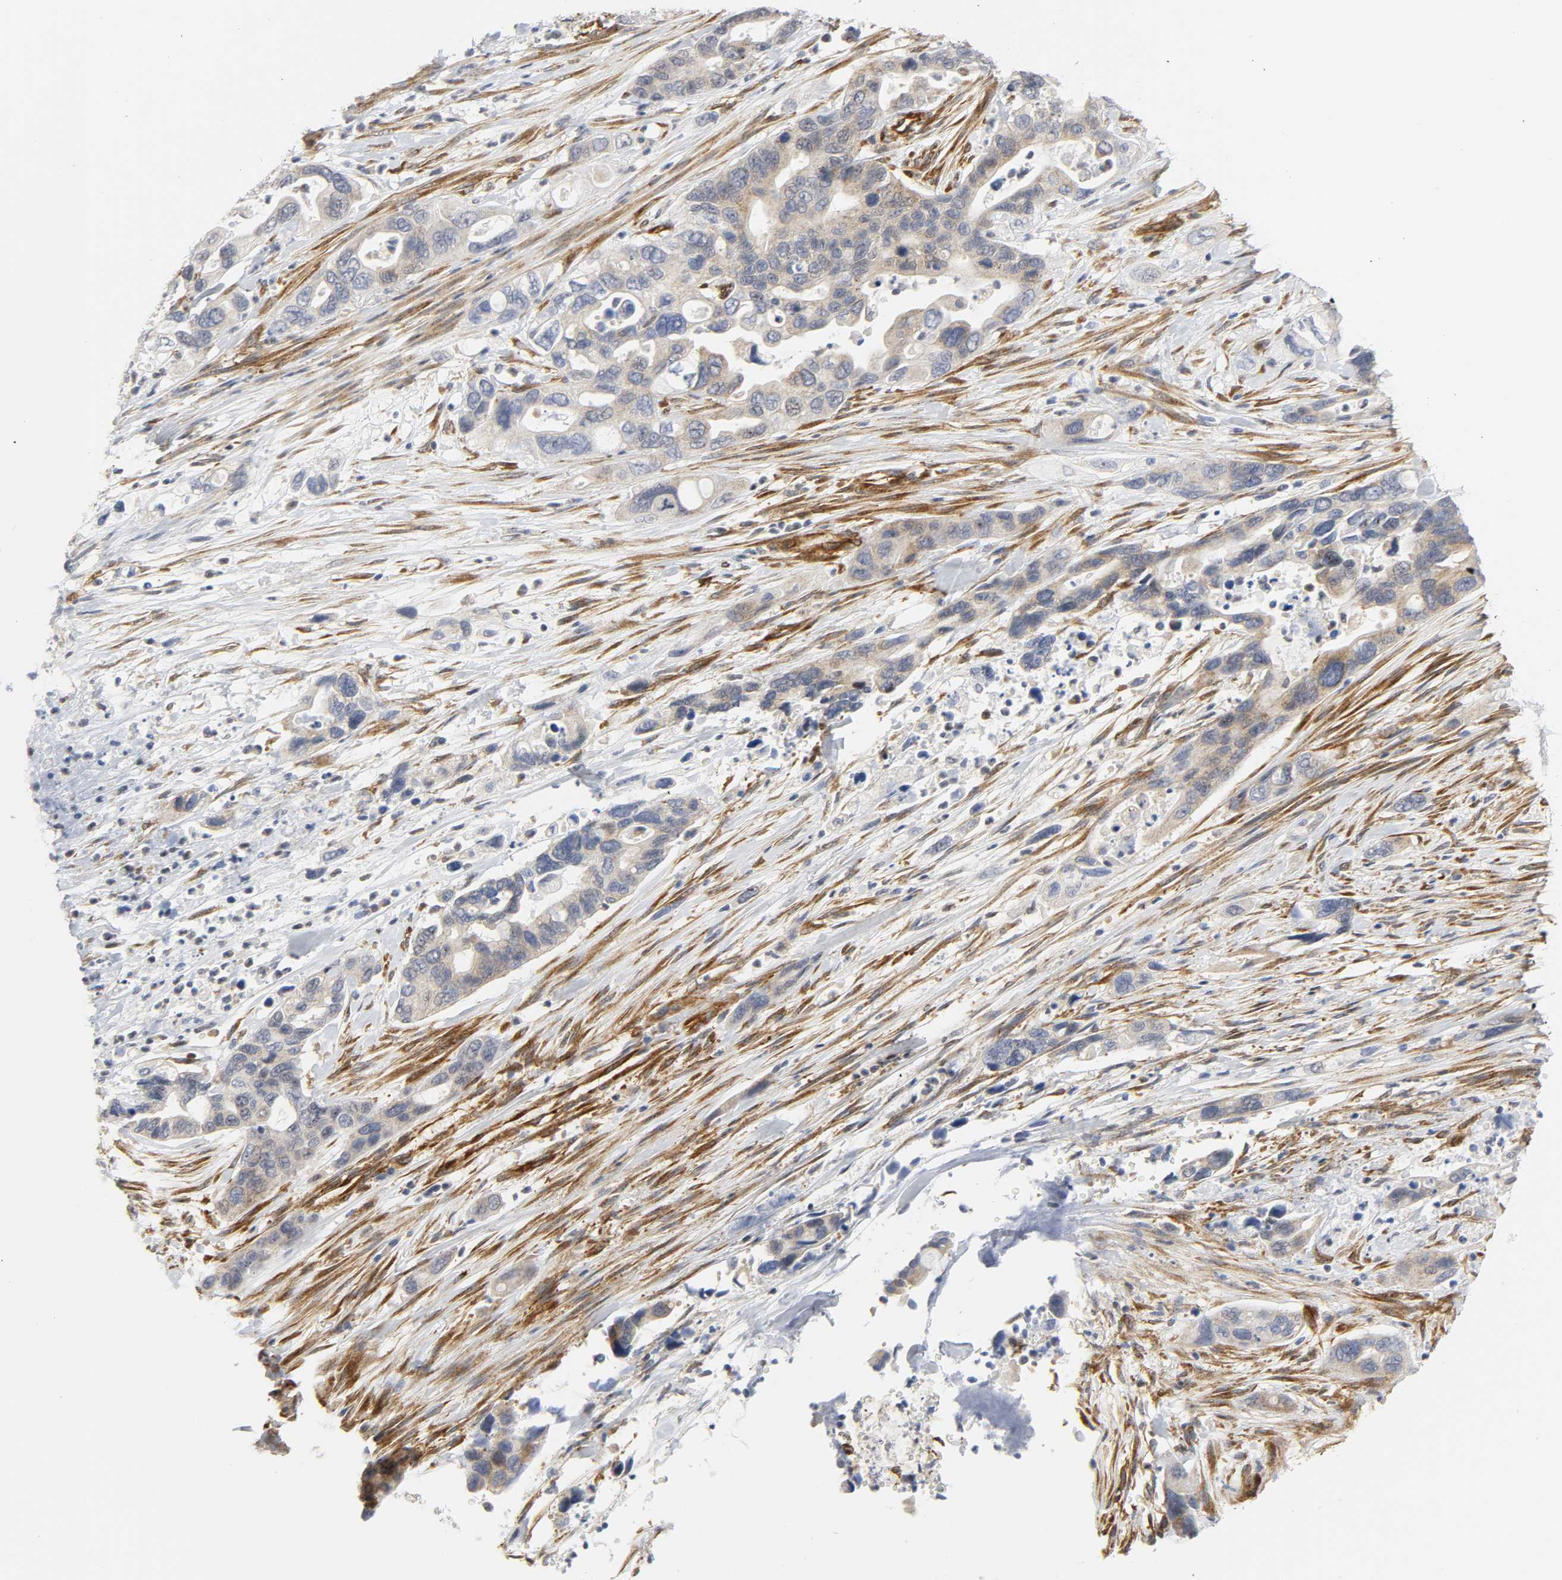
{"staining": {"intensity": "weak", "quantity": "25%-75%", "location": "cytoplasmic/membranous"}, "tissue": "pancreatic cancer", "cell_type": "Tumor cells", "image_type": "cancer", "snomed": [{"axis": "morphology", "description": "Adenocarcinoma, NOS"}, {"axis": "topography", "description": "Pancreas"}], "caption": "Weak cytoplasmic/membranous protein staining is identified in about 25%-75% of tumor cells in pancreatic cancer (adenocarcinoma).", "gene": "DOCK1", "patient": {"sex": "female", "age": 71}}